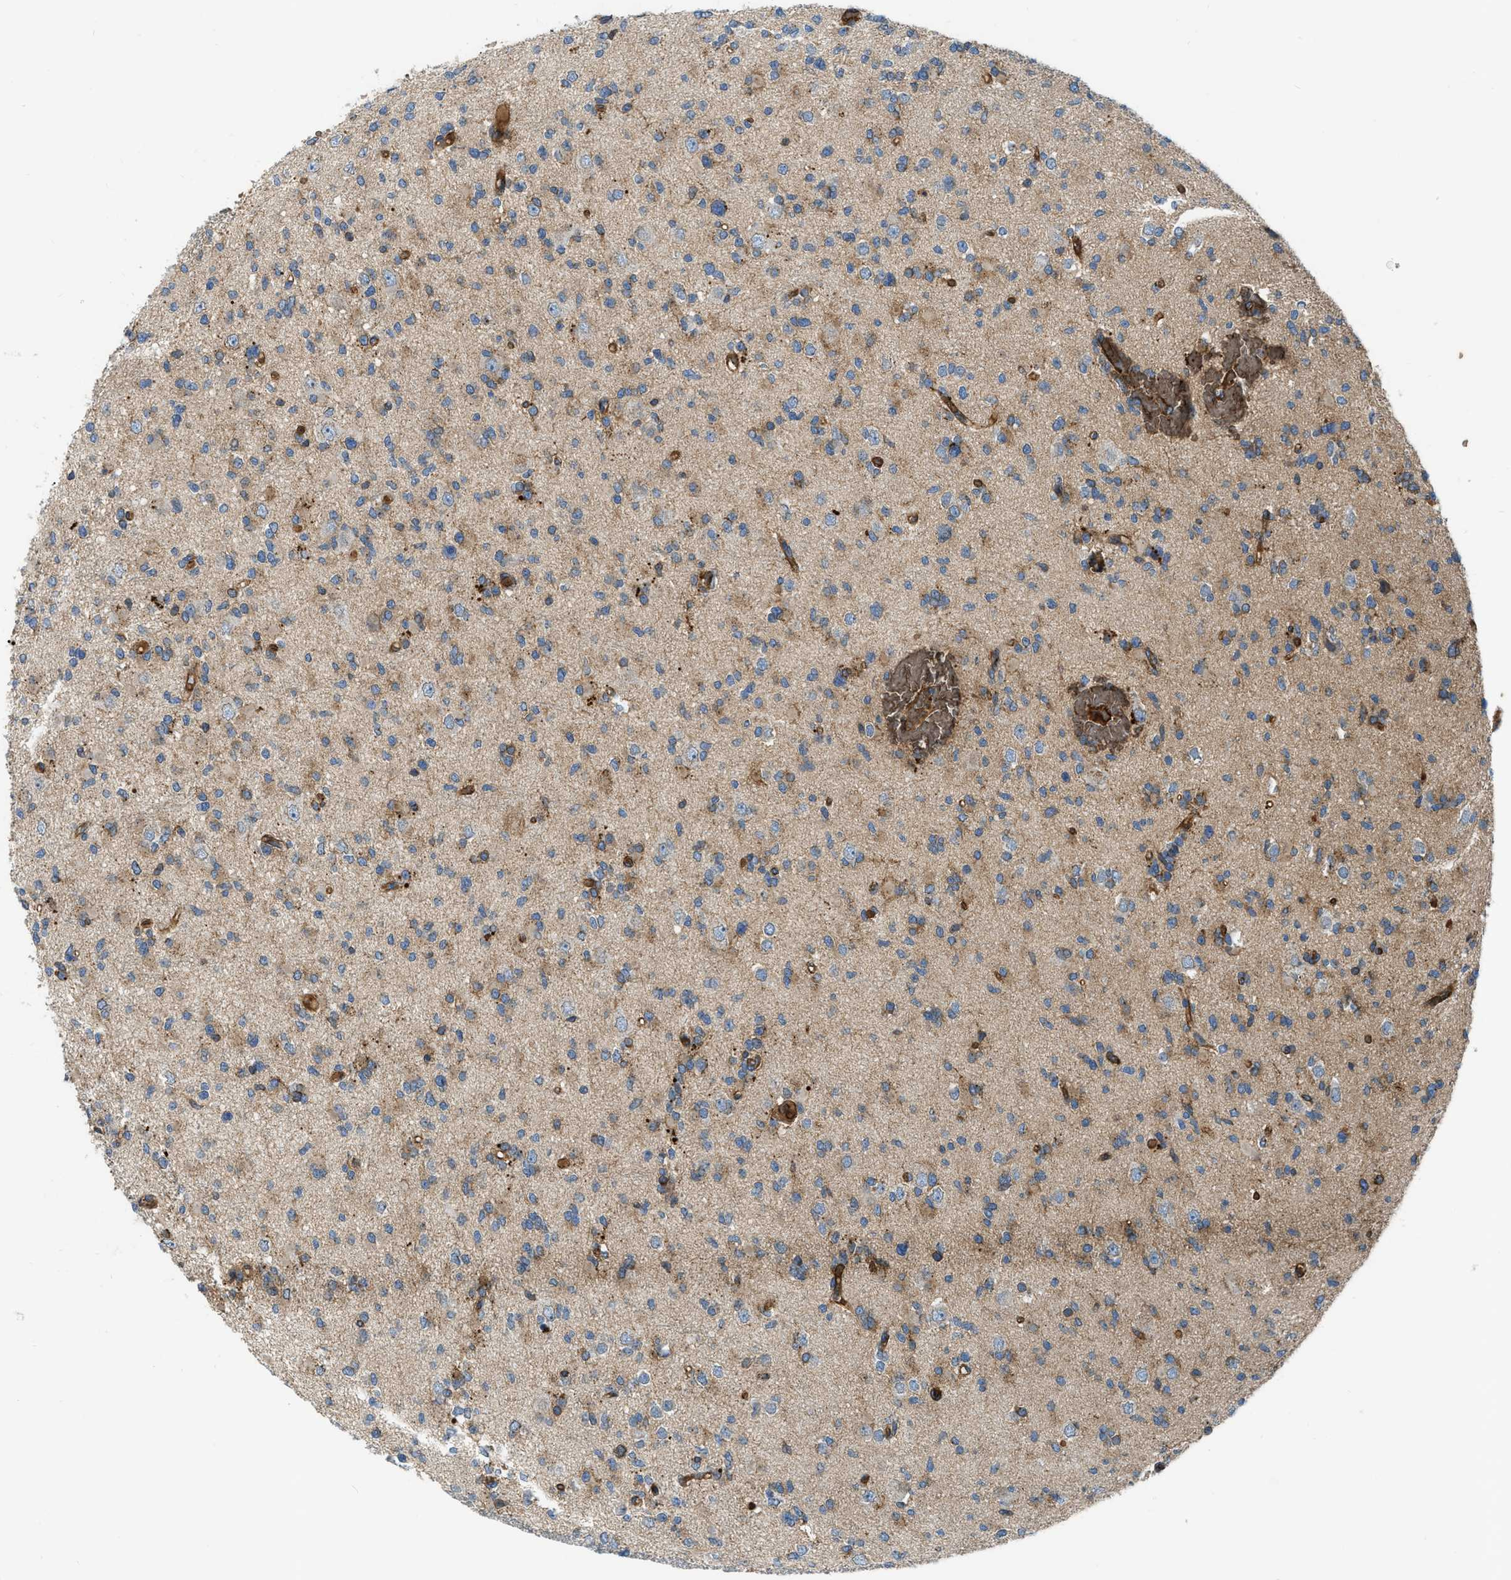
{"staining": {"intensity": "moderate", "quantity": "25%-75%", "location": "cytoplasmic/membranous"}, "tissue": "glioma", "cell_type": "Tumor cells", "image_type": "cancer", "snomed": [{"axis": "morphology", "description": "Glioma, malignant, Low grade"}, {"axis": "topography", "description": "Brain"}], "caption": "Glioma stained with DAB IHC shows medium levels of moderate cytoplasmic/membranous expression in about 25%-75% of tumor cells.", "gene": "ERC1", "patient": {"sex": "female", "age": 22}}